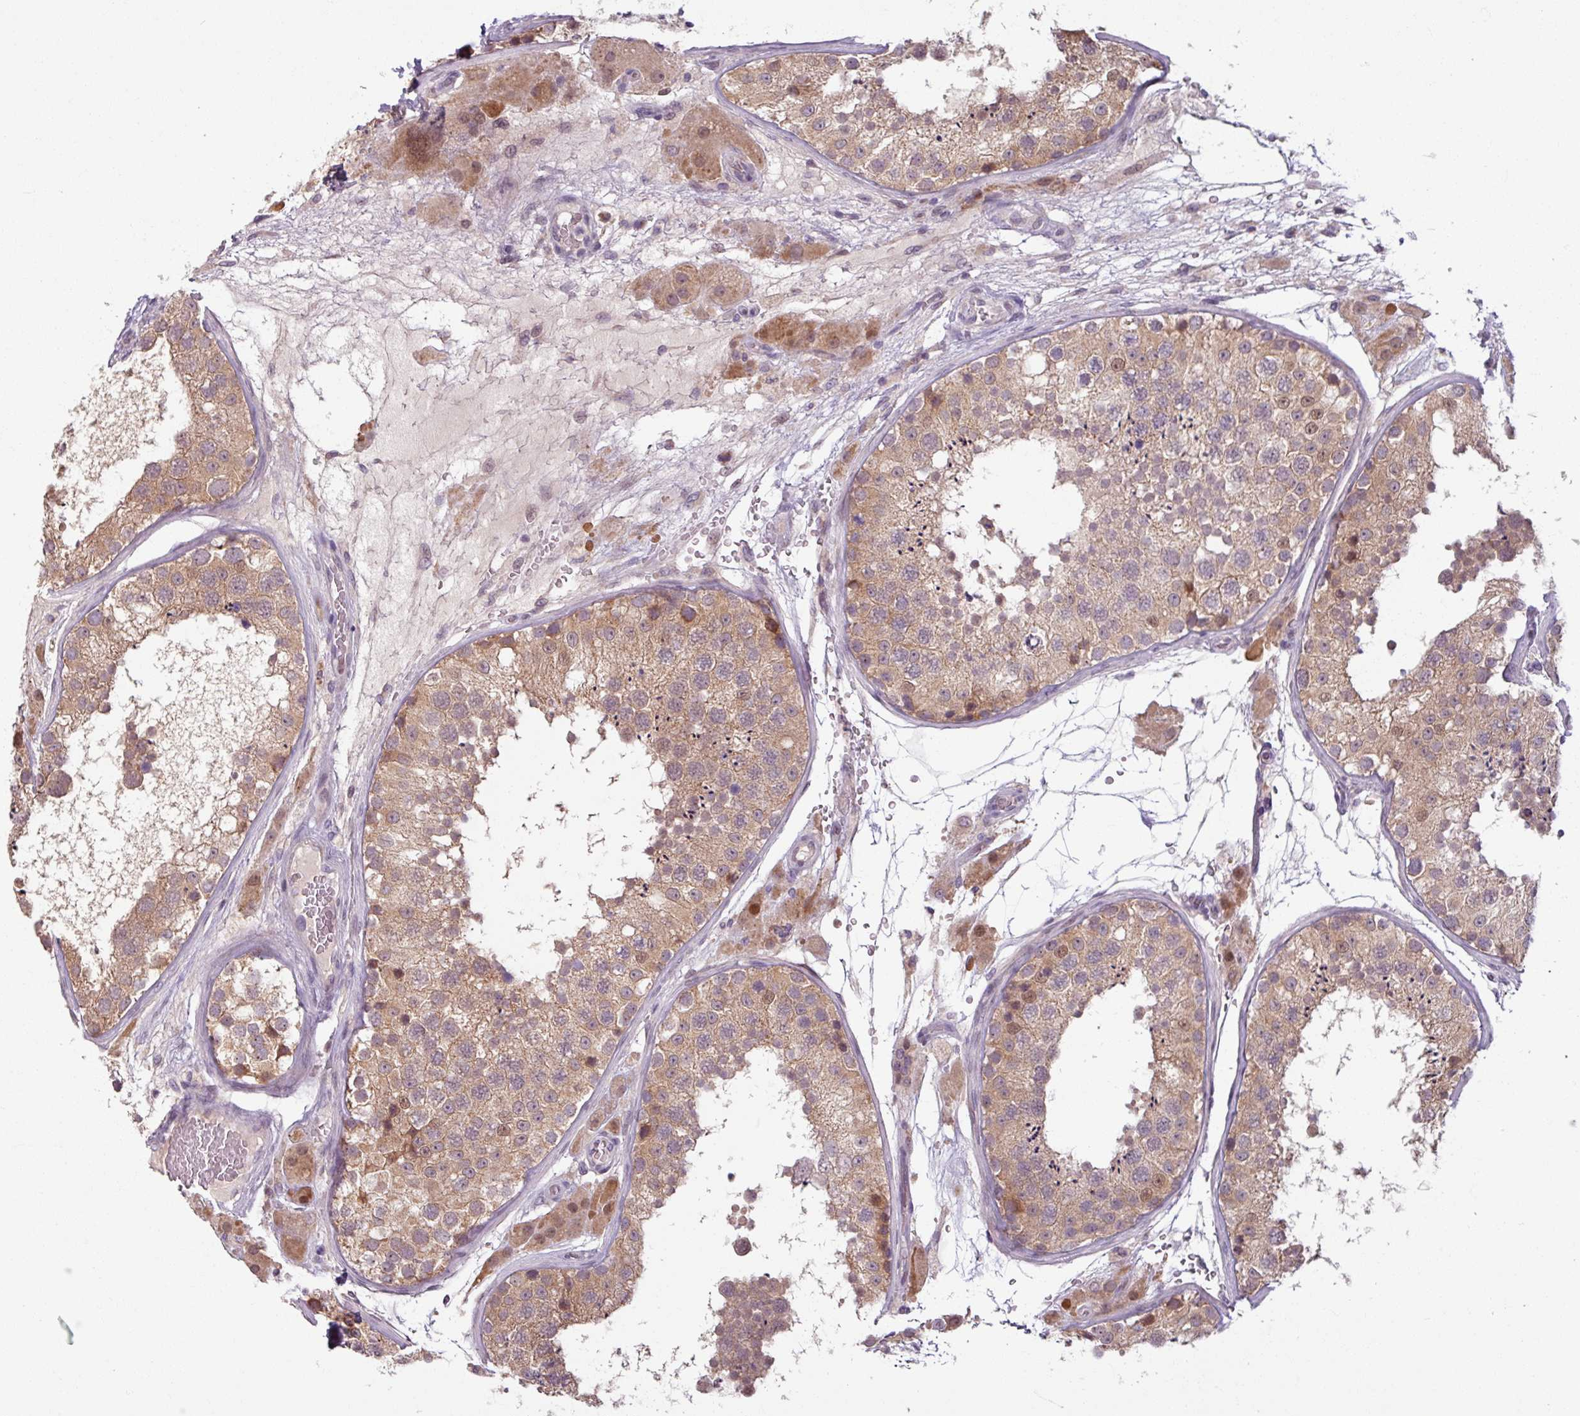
{"staining": {"intensity": "moderate", "quantity": "25%-75%", "location": "cytoplasmic/membranous,nuclear"}, "tissue": "testis", "cell_type": "Cells in seminiferous ducts", "image_type": "normal", "snomed": [{"axis": "morphology", "description": "Normal tissue, NOS"}, {"axis": "topography", "description": "Testis"}], "caption": "IHC histopathology image of normal testis: testis stained using IHC exhibits medium levels of moderate protein expression localized specifically in the cytoplasmic/membranous,nuclear of cells in seminiferous ducts, appearing as a cytoplasmic/membranous,nuclear brown color.", "gene": "OGFOD3", "patient": {"sex": "male", "age": 26}}